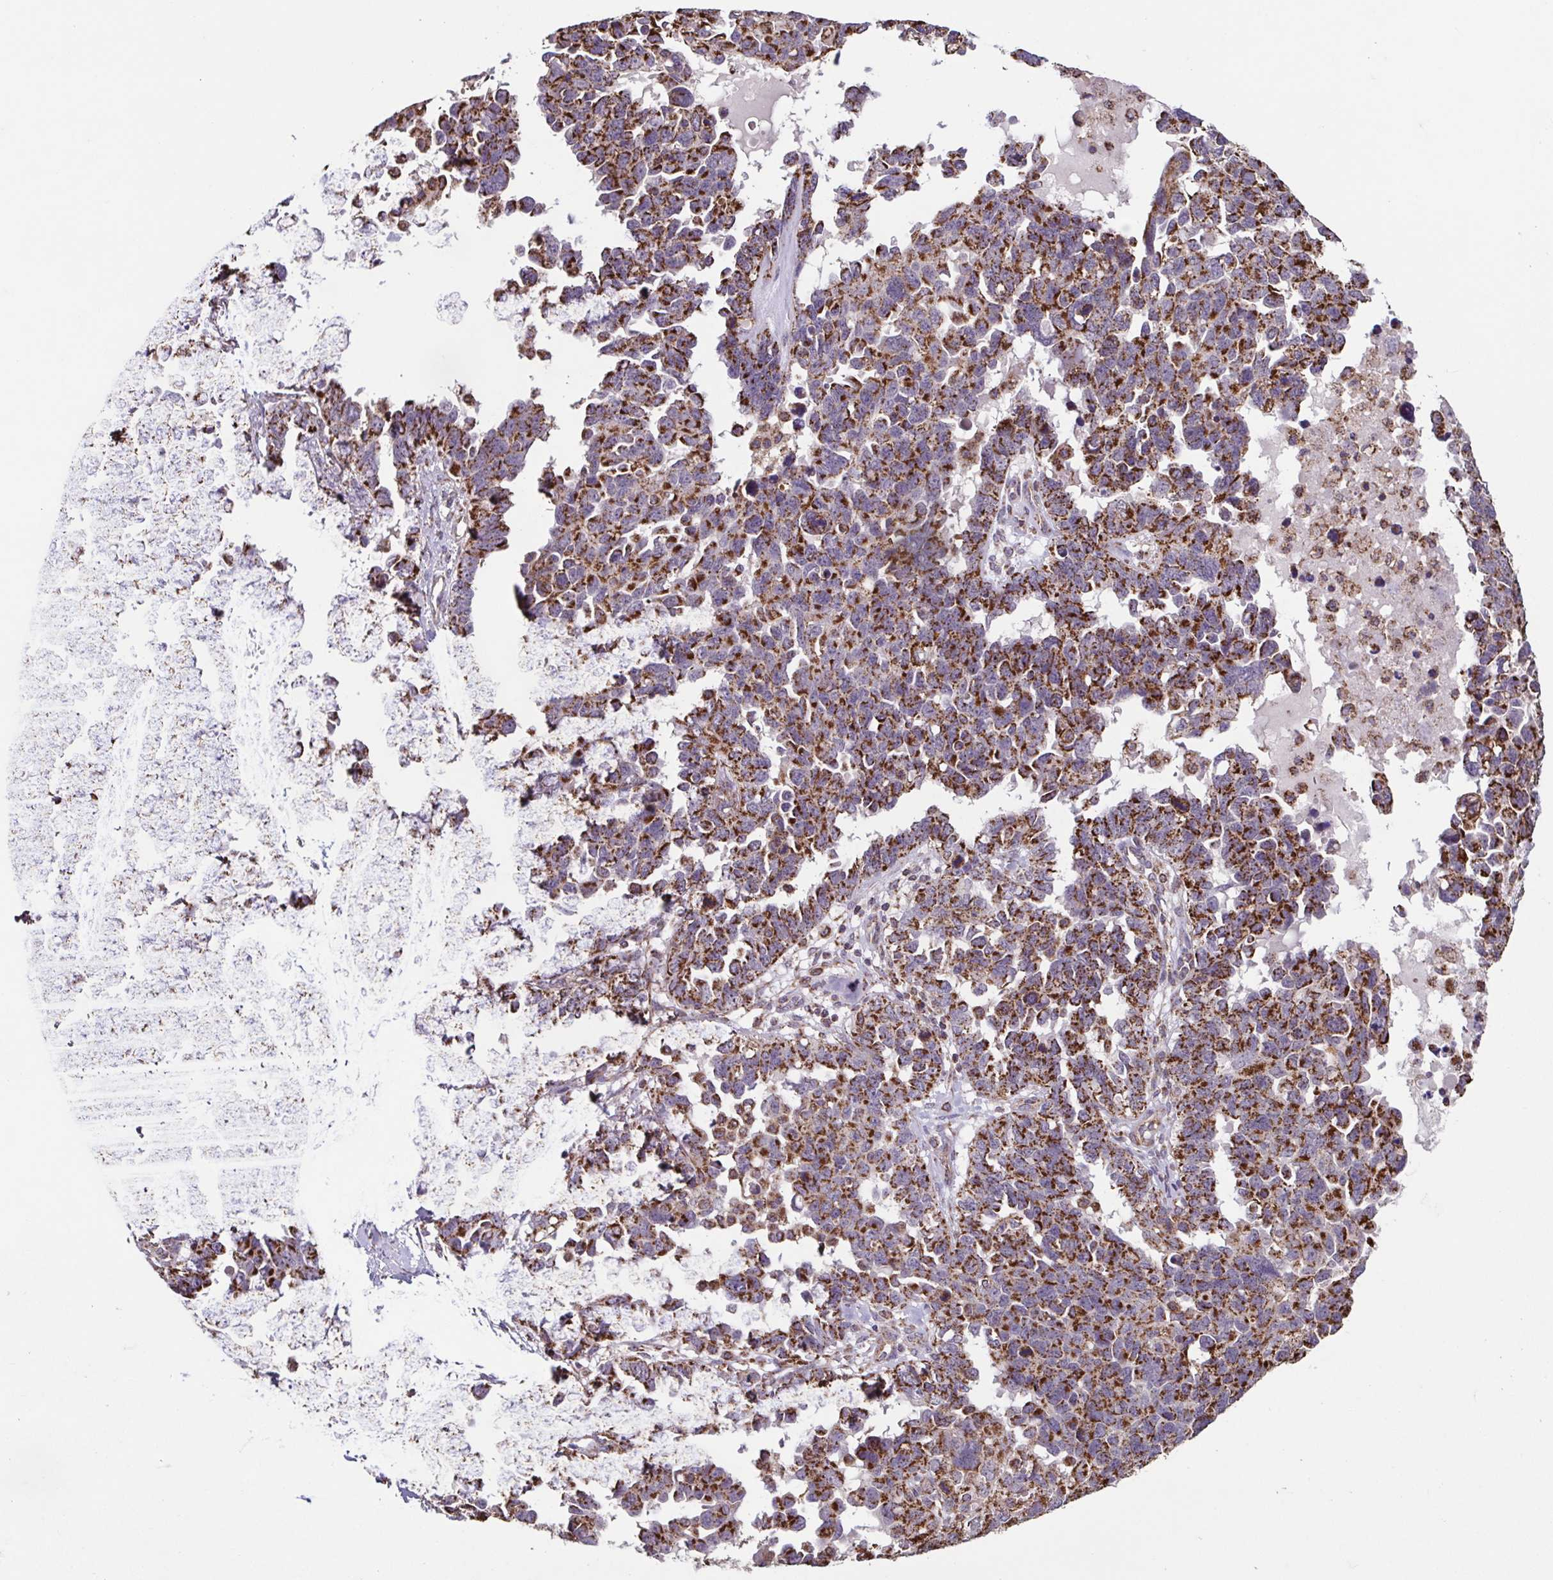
{"staining": {"intensity": "strong", "quantity": ">75%", "location": "cytoplasmic/membranous"}, "tissue": "ovarian cancer", "cell_type": "Tumor cells", "image_type": "cancer", "snomed": [{"axis": "morphology", "description": "Cystadenocarcinoma, serous, NOS"}, {"axis": "topography", "description": "Ovary"}], "caption": "Protein expression analysis of human ovarian cancer (serous cystadenocarcinoma) reveals strong cytoplasmic/membranous expression in about >75% of tumor cells.", "gene": "DIP2B", "patient": {"sex": "female", "age": 69}}